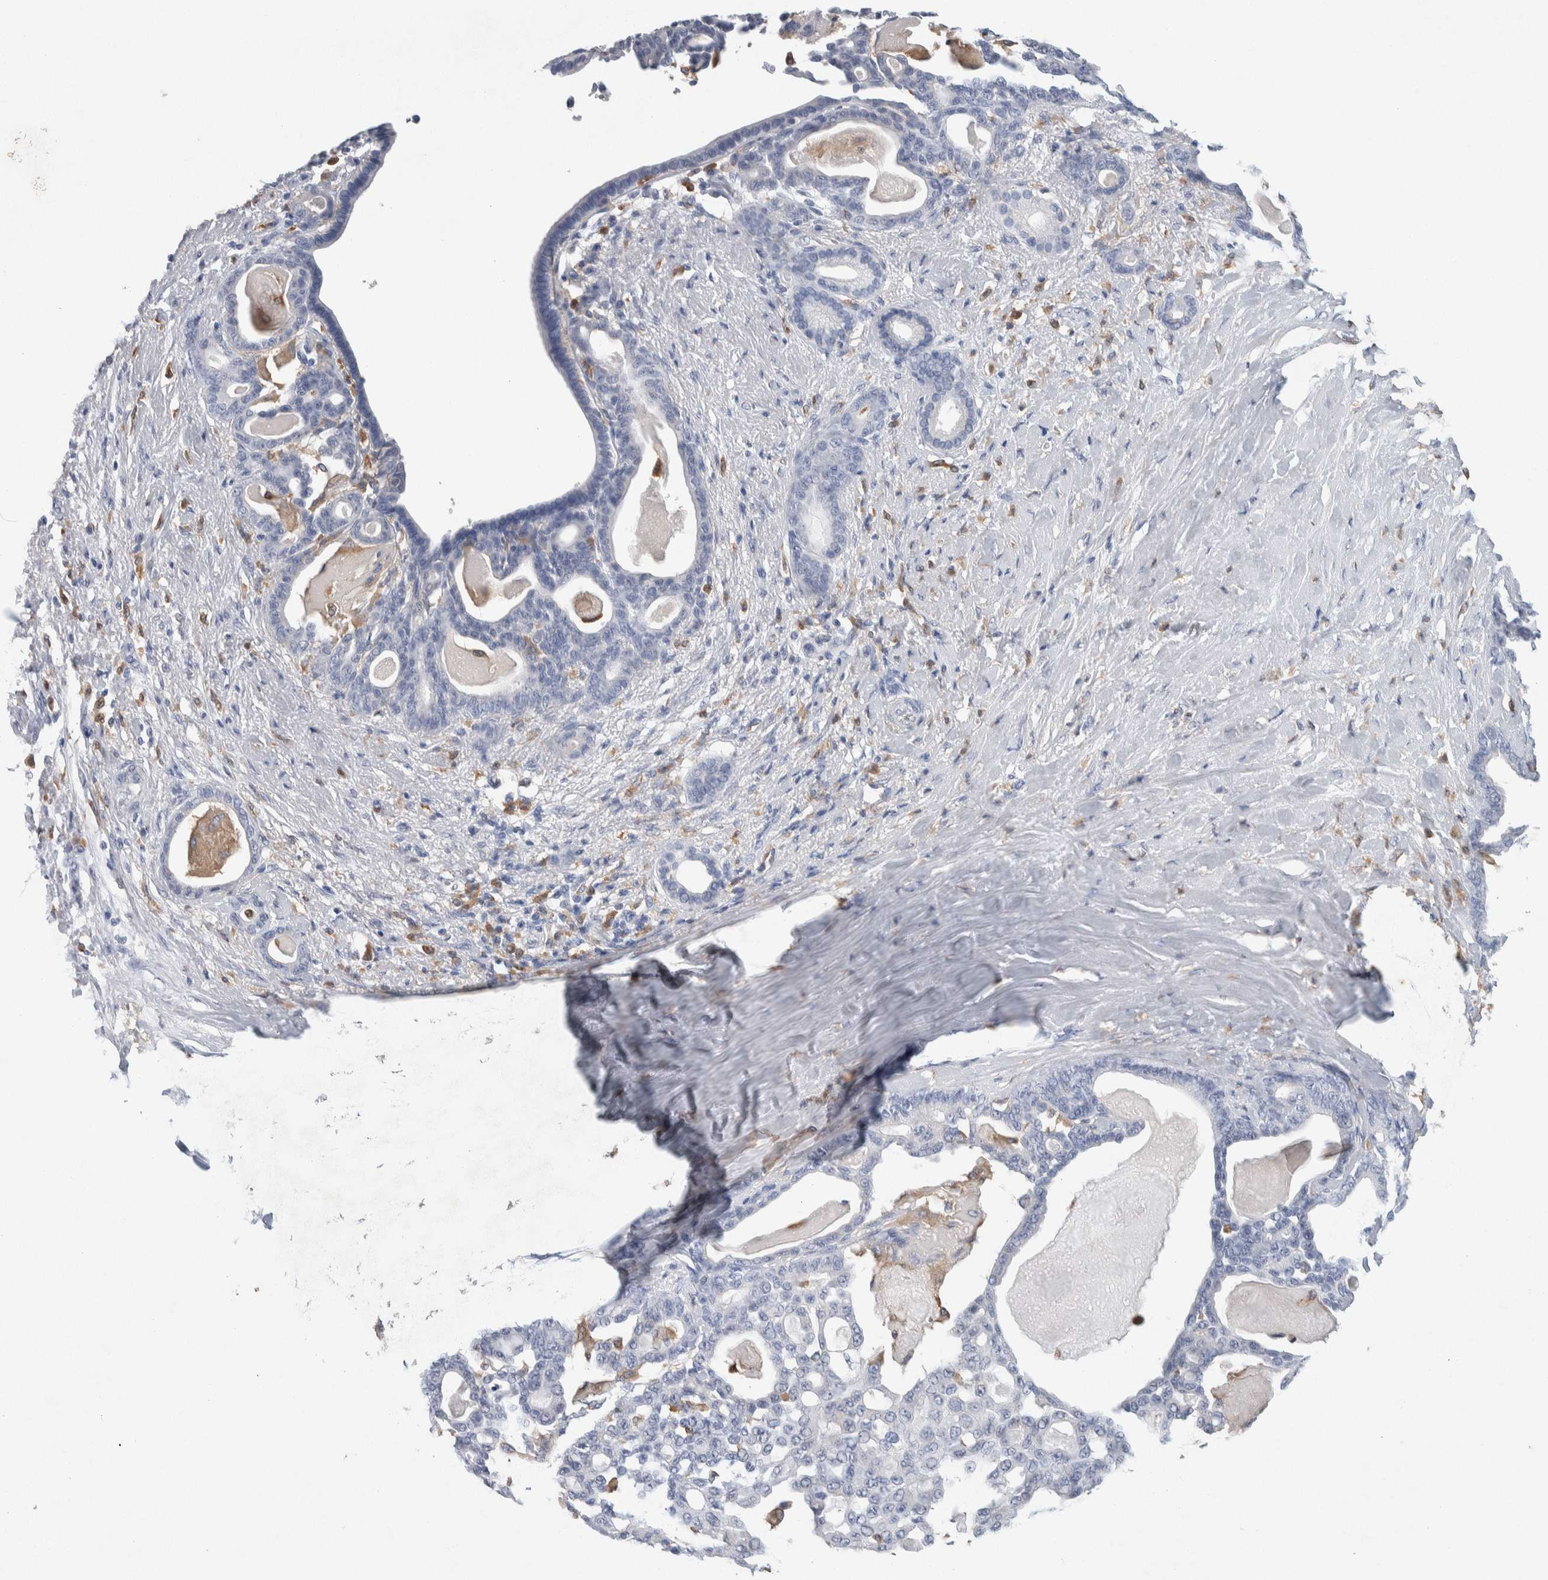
{"staining": {"intensity": "negative", "quantity": "none", "location": "none"}, "tissue": "pancreatic cancer", "cell_type": "Tumor cells", "image_type": "cancer", "snomed": [{"axis": "morphology", "description": "Adenocarcinoma, NOS"}, {"axis": "topography", "description": "Pancreas"}], "caption": "High magnification brightfield microscopy of adenocarcinoma (pancreatic) stained with DAB (3,3'-diaminobenzidine) (brown) and counterstained with hematoxylin (blue): tumor cells show no significant positivity. (Brightfield microscopy of DAB (3,3'-diaminobenzidine) immunohistochemistry at high magnification).", "gene": "NCF2", "patient": {"sex": "male", "age": 63}}